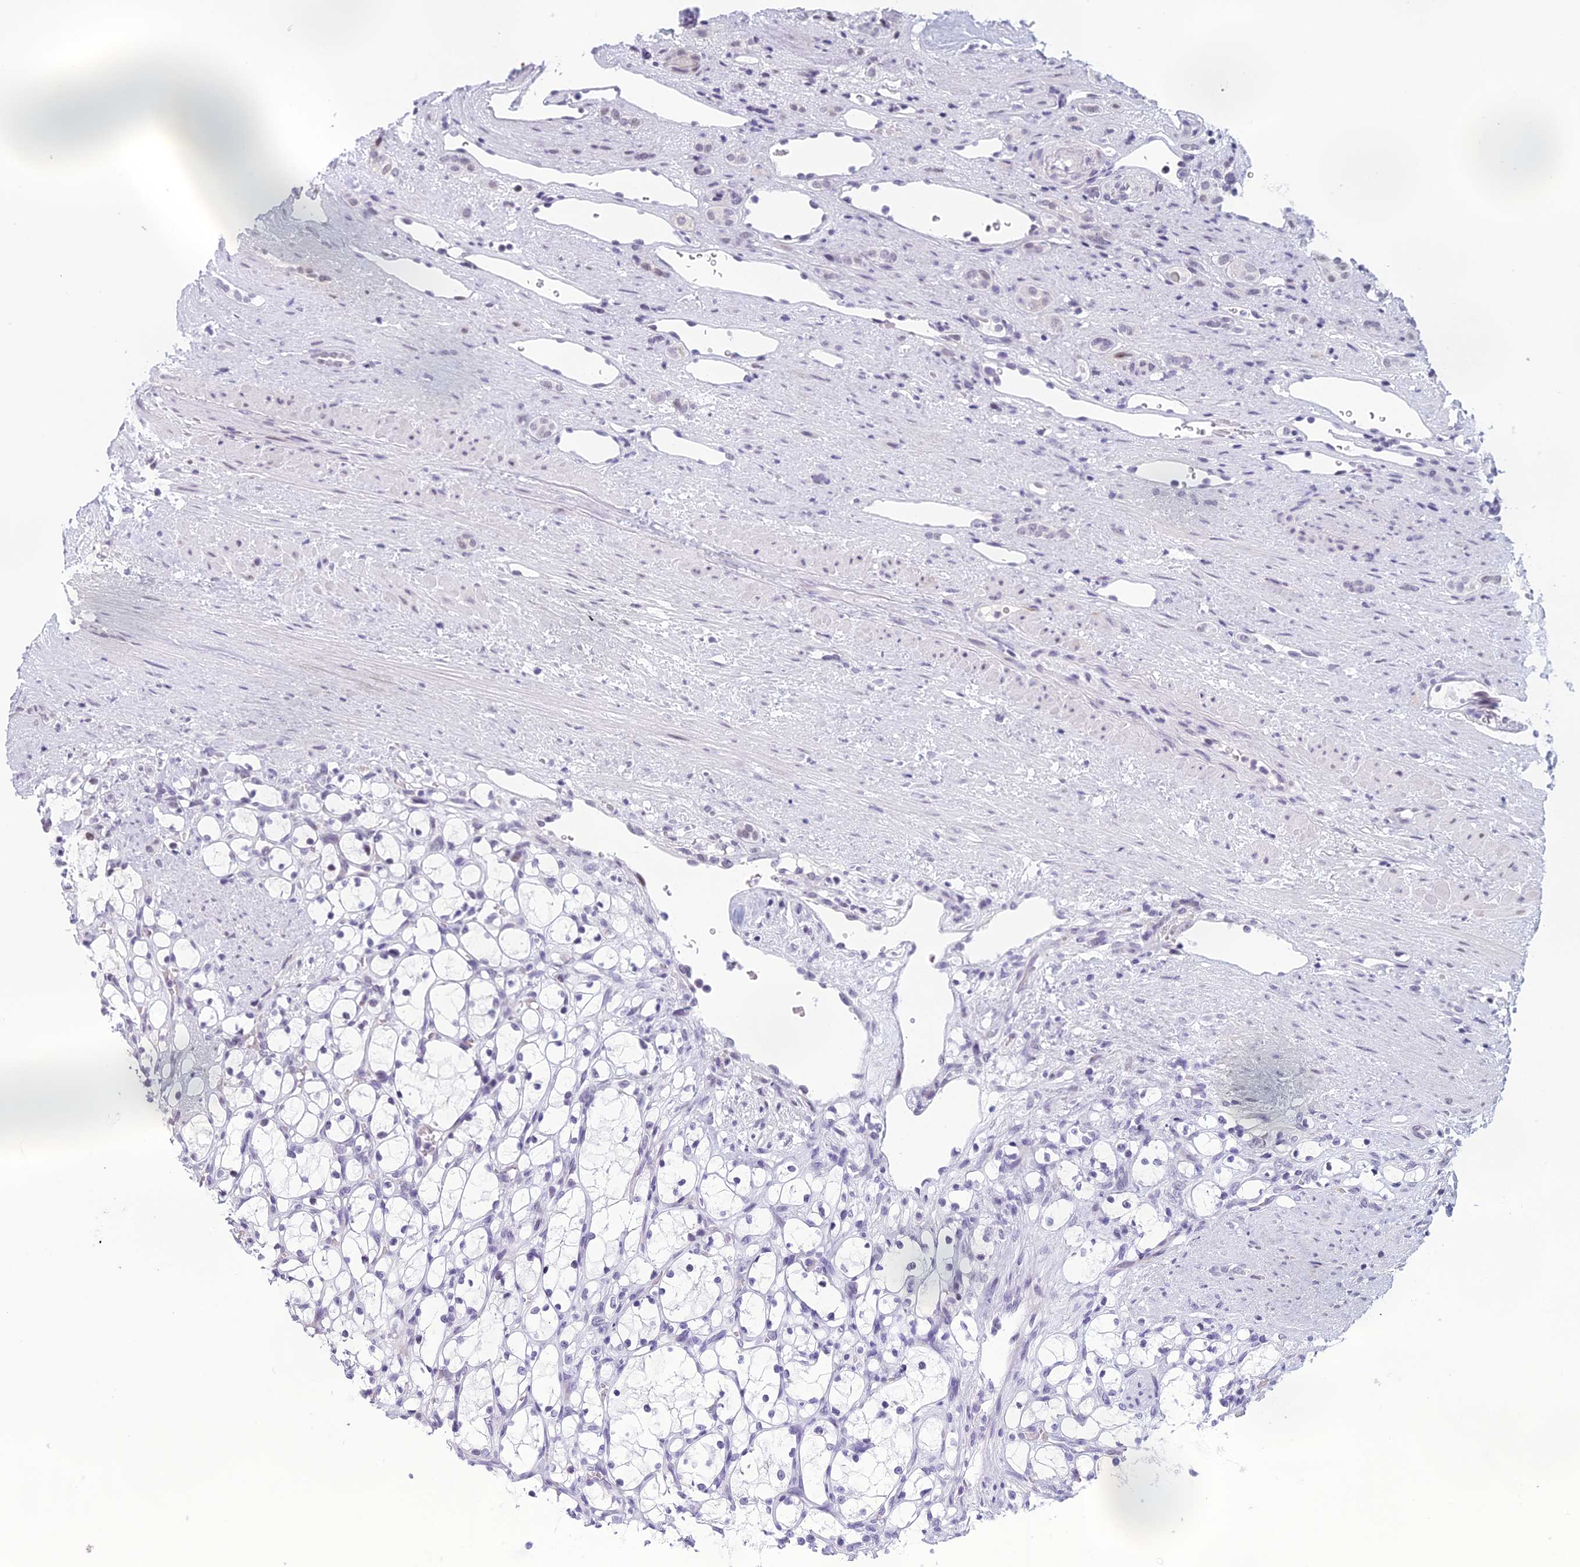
{"staining": {"intensity": "negative", "quantity": "none", "location": "none"}, "tissue": "renal cancer", "cell_type": "Tumor cells", "image_type": "cancer", "snomed": [{"axis": "morphology", "description": "Adenocarcinoma, NOS"}, {"axis": "topography", "description": "Kidney"}], "caption": "Immunohistochemistry image of human renal cancer stained for a protein (brown), which shows no positivity in tumor cells.", "gene": "RGS17", "patient": {"sex": "female", "age": 69}}